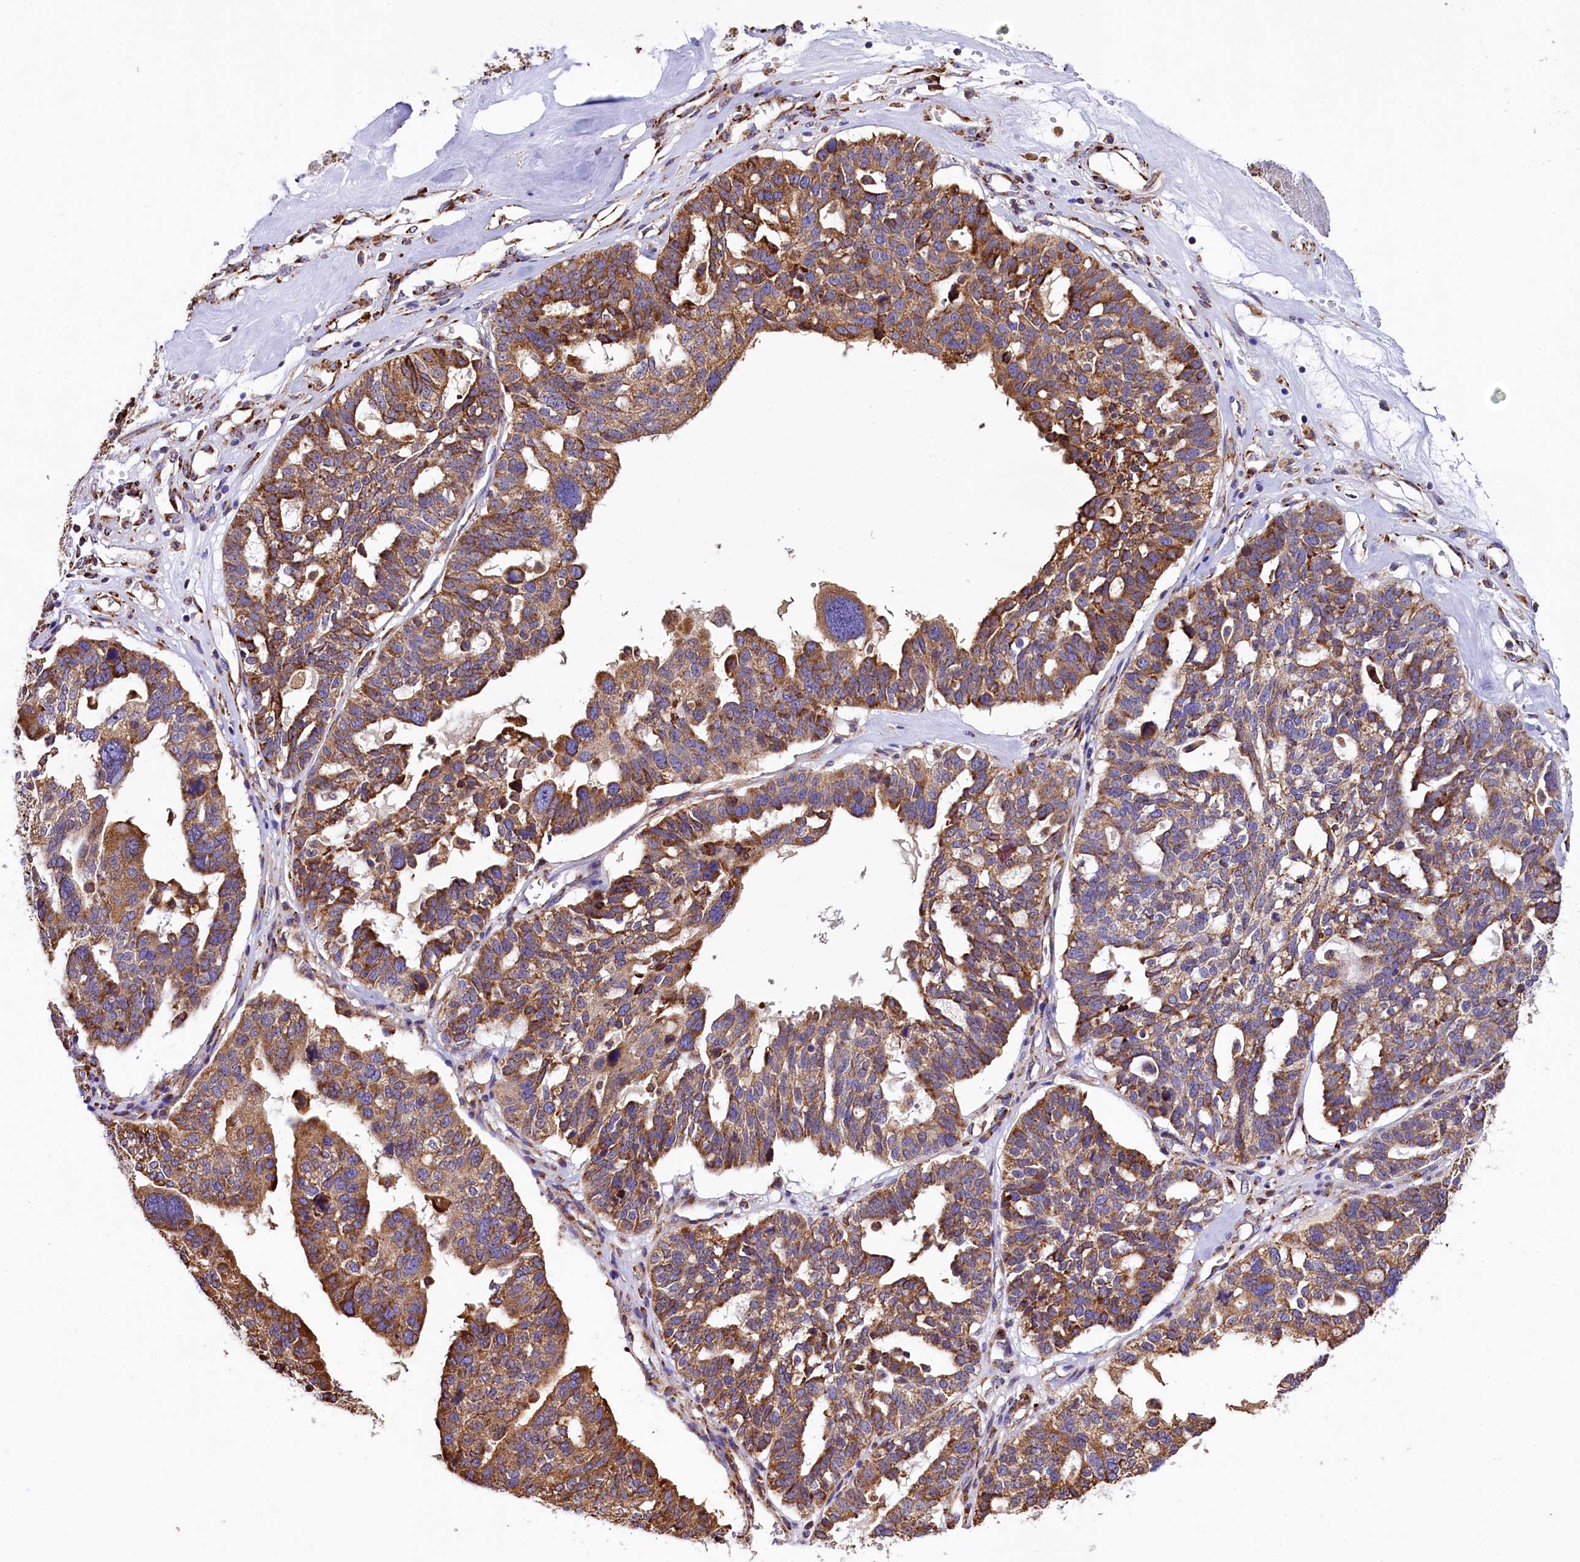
{"staining": {"intensity": "moderate", "quantity": ">75%", "location": "cytoplasmic/membranous"}, "tissue": "ovarian cancer", "cell_type": "Tumor cells", "image_type": "cancer", "snomed": [{"axis": "morphology", "description": "Cystadenocarcinoma, serous, NOS"}, {"axis": "topography", "description": "Ovary"}], "caption": "IHC of human serous cystadenocarcinoma (ovarian) reveals medium levels of moderate cytoplasmic/membranous staining in approximately >75% of tumor cells.", "gene": "CAPS2", "patient": {"sex": "female", "age": 59}}